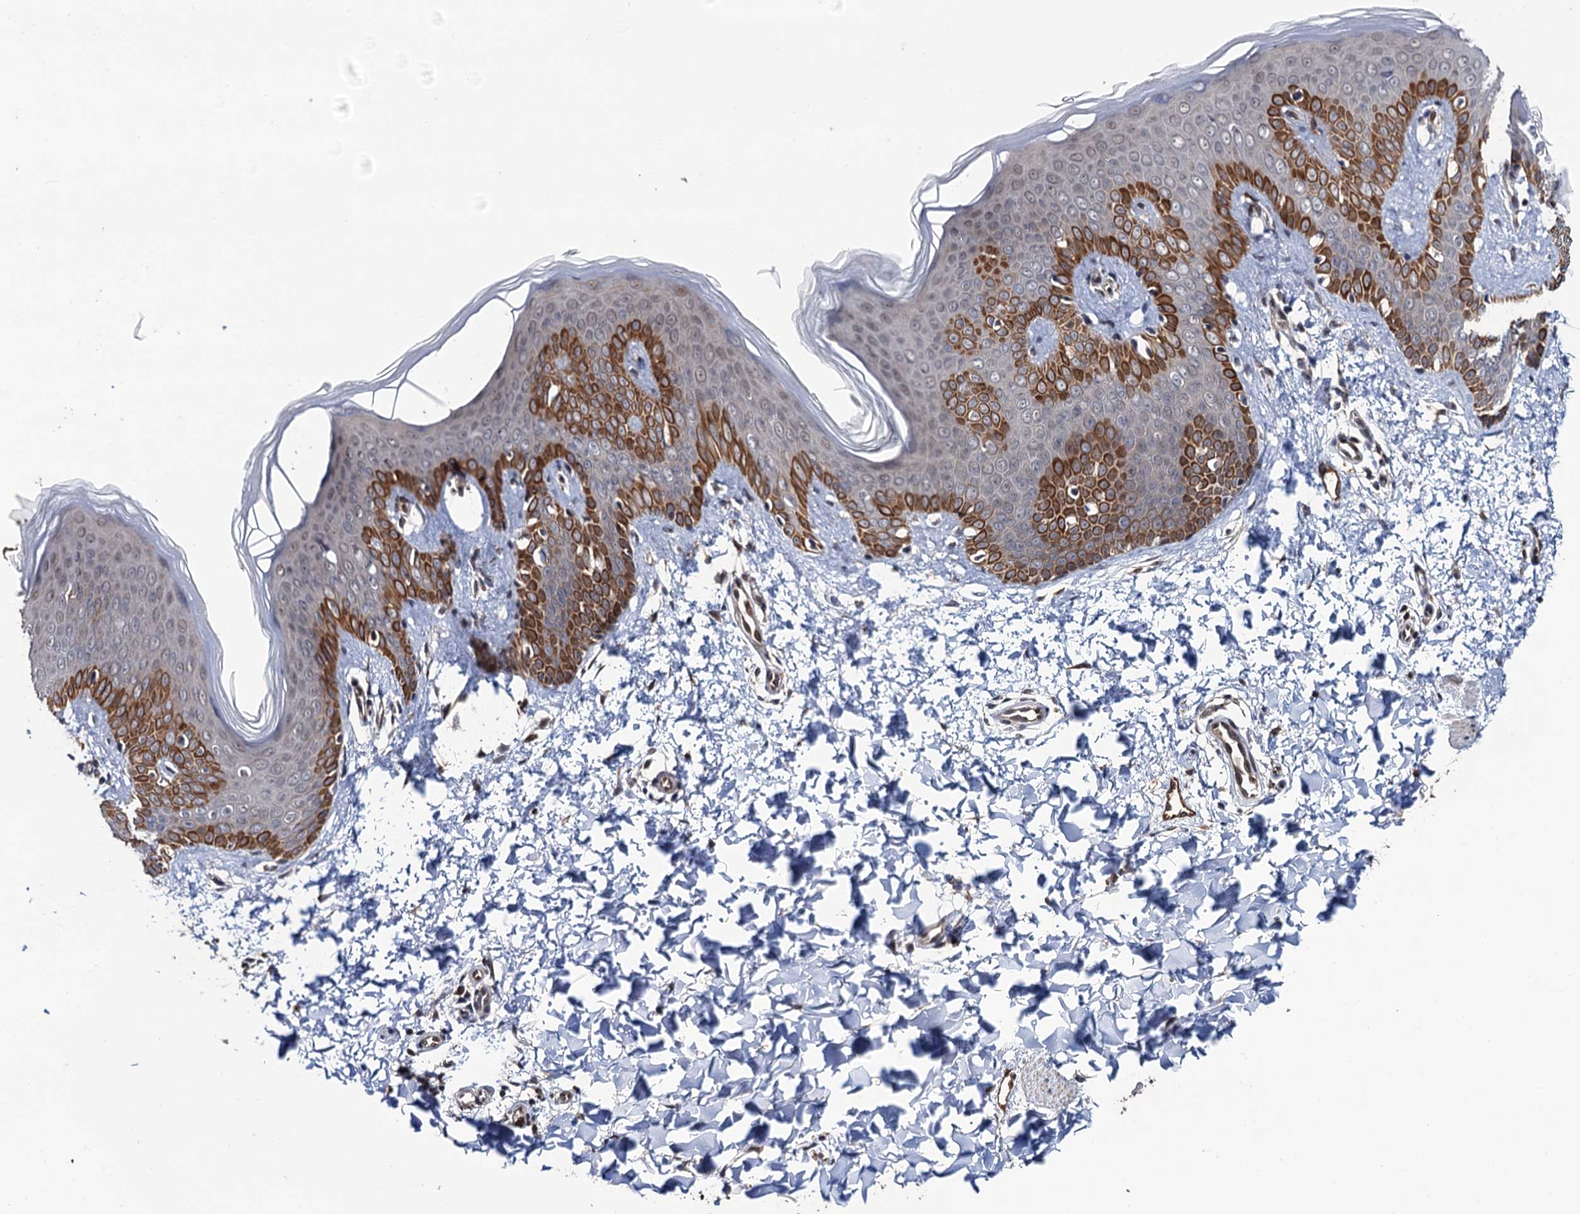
{"staining": {"intensity": "moderate", "quantity": ">75%", "location": "cytoplasmic/membranous"}, "tissue": "skin", "cell_type": "Fibroblasts", "image_type": "normal", "snomed": [{"axis": "morphology", "description": "Normal tissue, NOS"}, {"axis": "topography", "description": "Skin"}], "caption": "This micrograph shows immunohistochemistry staining of benign human skin, with medium moderate cytoplasmic/membranous staining in about >75% of fibroblasts.", "gene": "LRRC63", "patient": {"sex": "male", "age": 36}}